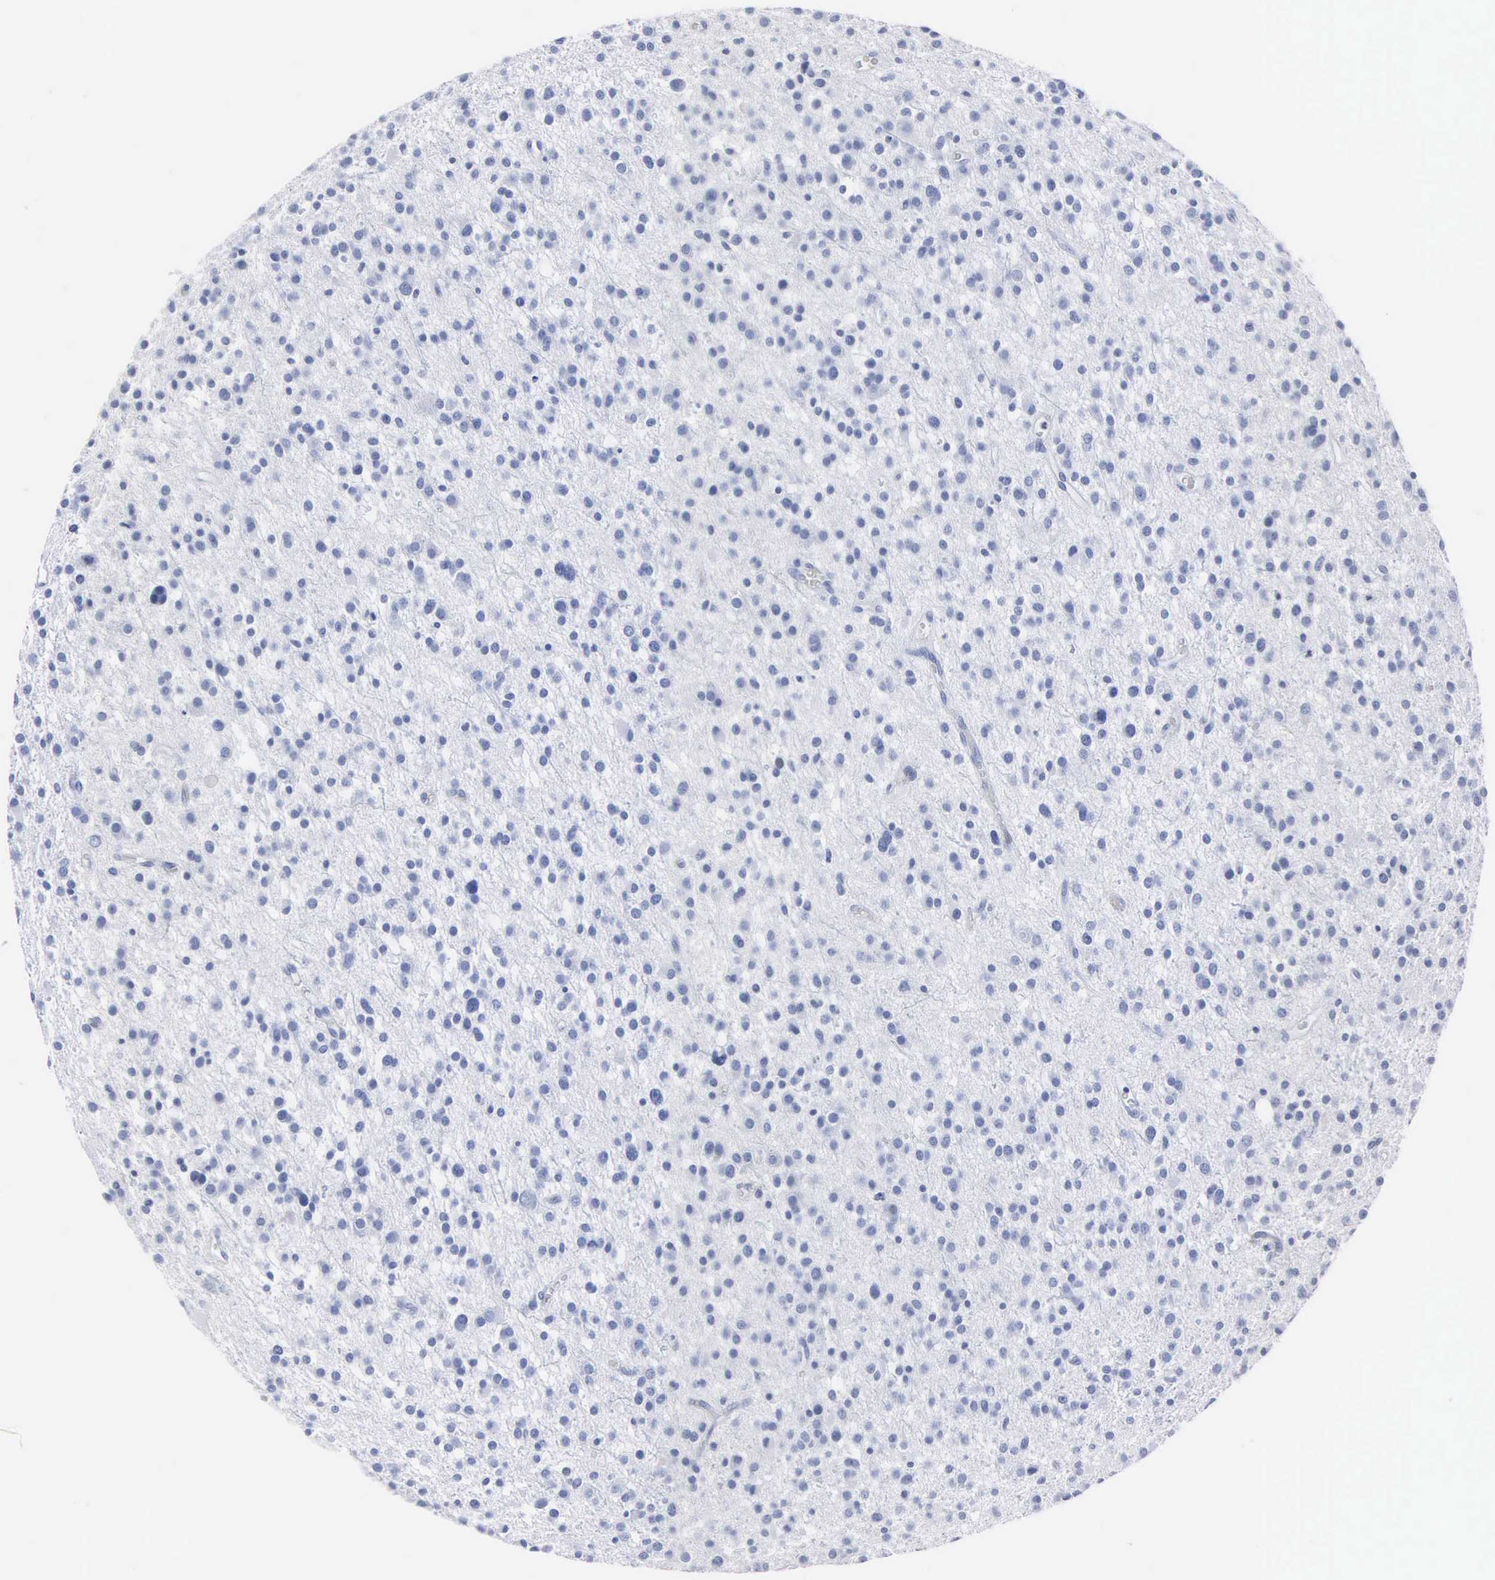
{"staining": {"intensity": "negative", "quantity": "none", "location": "none"}, "tissue": "glioma", "cell_type": "Tumor cells", "image_type": "cancer", "snomed": [{"axis": "morphology", "description": "Glioma, malignant, Low grade"}, {"axis": "topography", "description": "Brain"}], "caption": "Immunohistochemical staining of glioma displays no significant staining in tumor cells. Brightfield microscopy of immunohistochemistry (IHC) stained with DAB (3,3'-diaminobenzidine) (brown) and hematoxylin (blue), captured at high magnification.", "gene": "MB", "patient": {"sex": "female", "age": 36}}